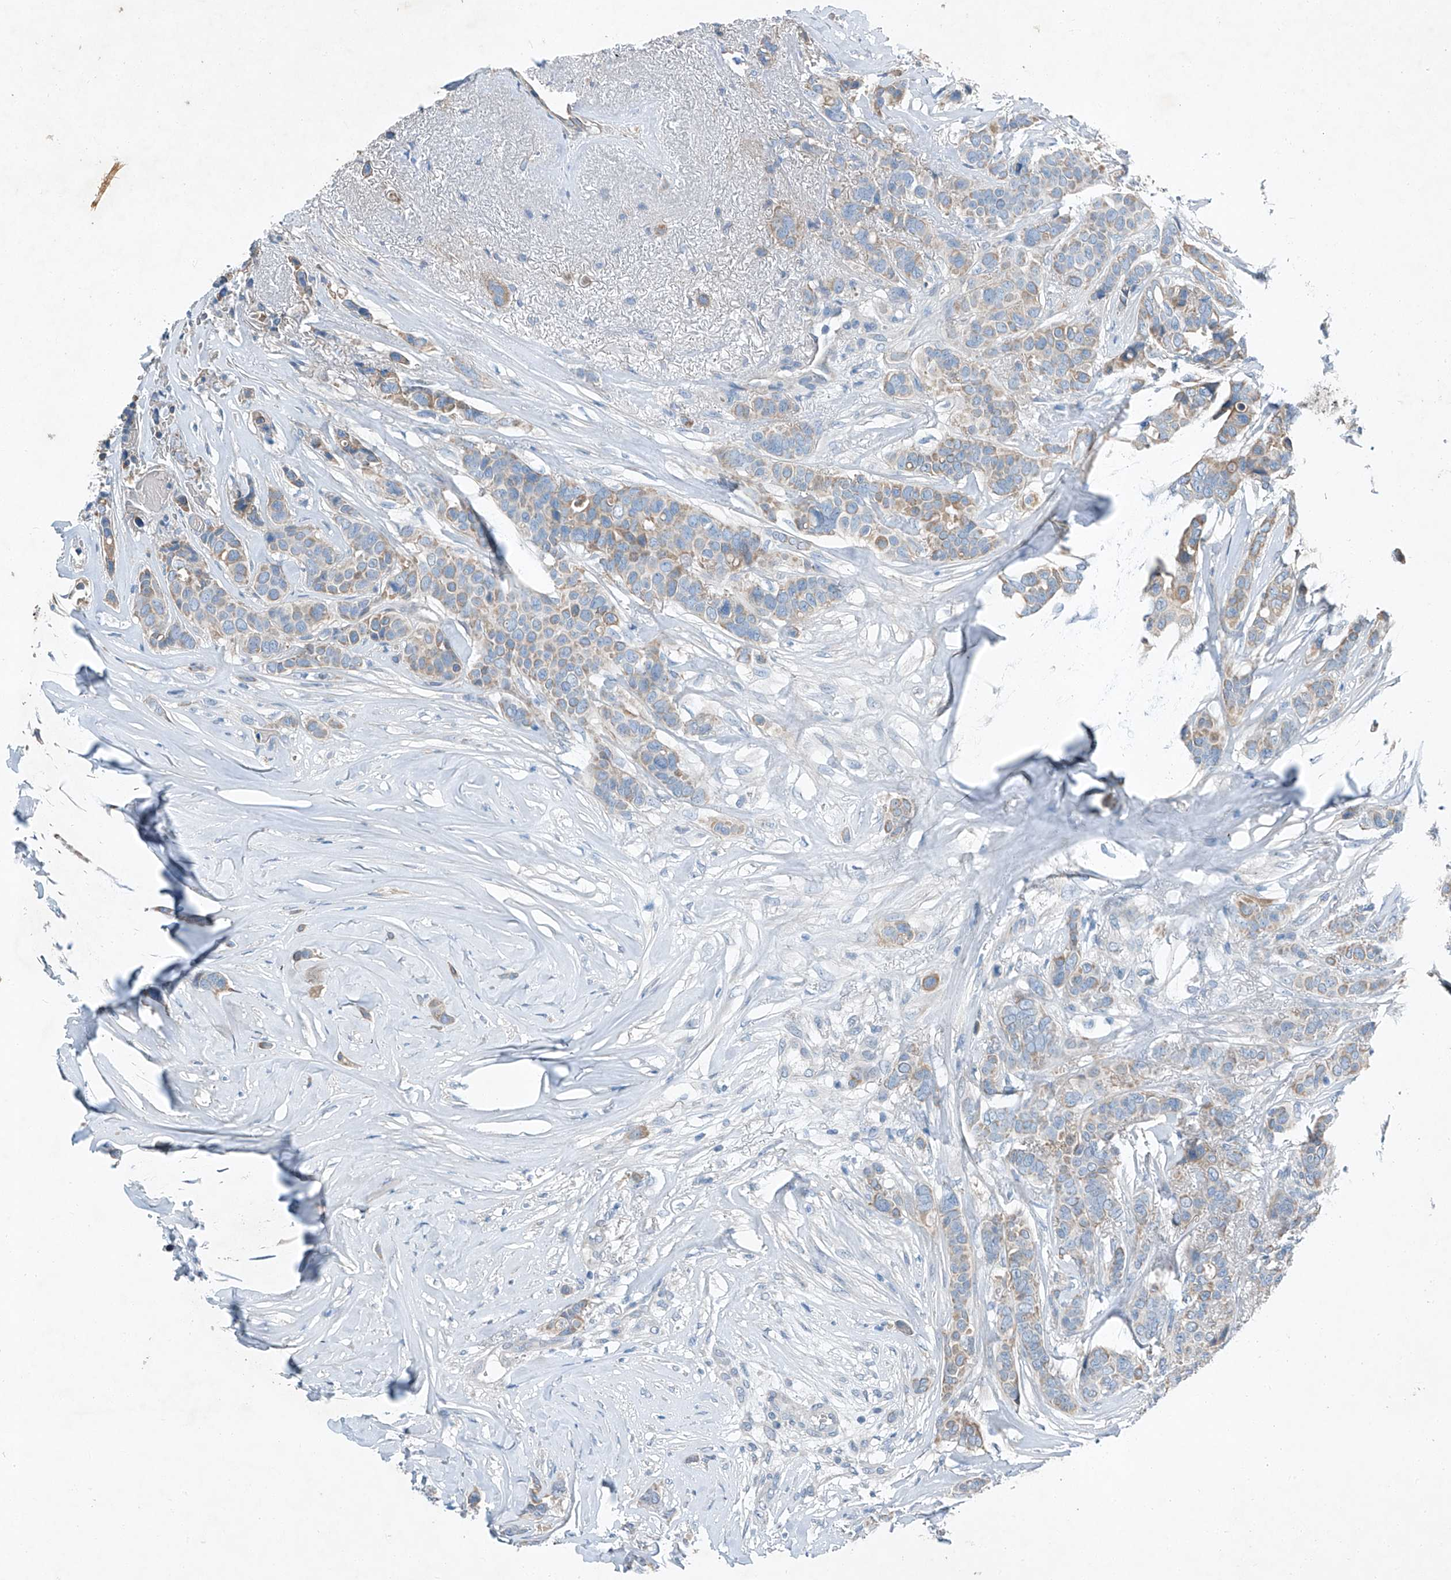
{"staining": {"intensity": "weak", "quantity": "<25%", "location": "cytoplasmic/membranous"}, "tissue": "breast cancer", "cell_type": "Tumor cells", "image_type": "cancer", "snomed": [{"axis": "morphology", "description": "Lobular carcinoma"}, {"axis": "topography", "description": "Breast"}], "caption": "Immunohistochemistry micrograph of breast lobular carcinoma stained for a protein (brown), which shows no expression in tumor cells. The staining was performed using DAB (3,3'-diaminobenzidine) to visualize the protein expression in brown, while the nuclei were stained in blue with hematoxylin (Magnification: 20x).", "gene": "MDGA1", "patient": {"sex": "female", "age": 51}}